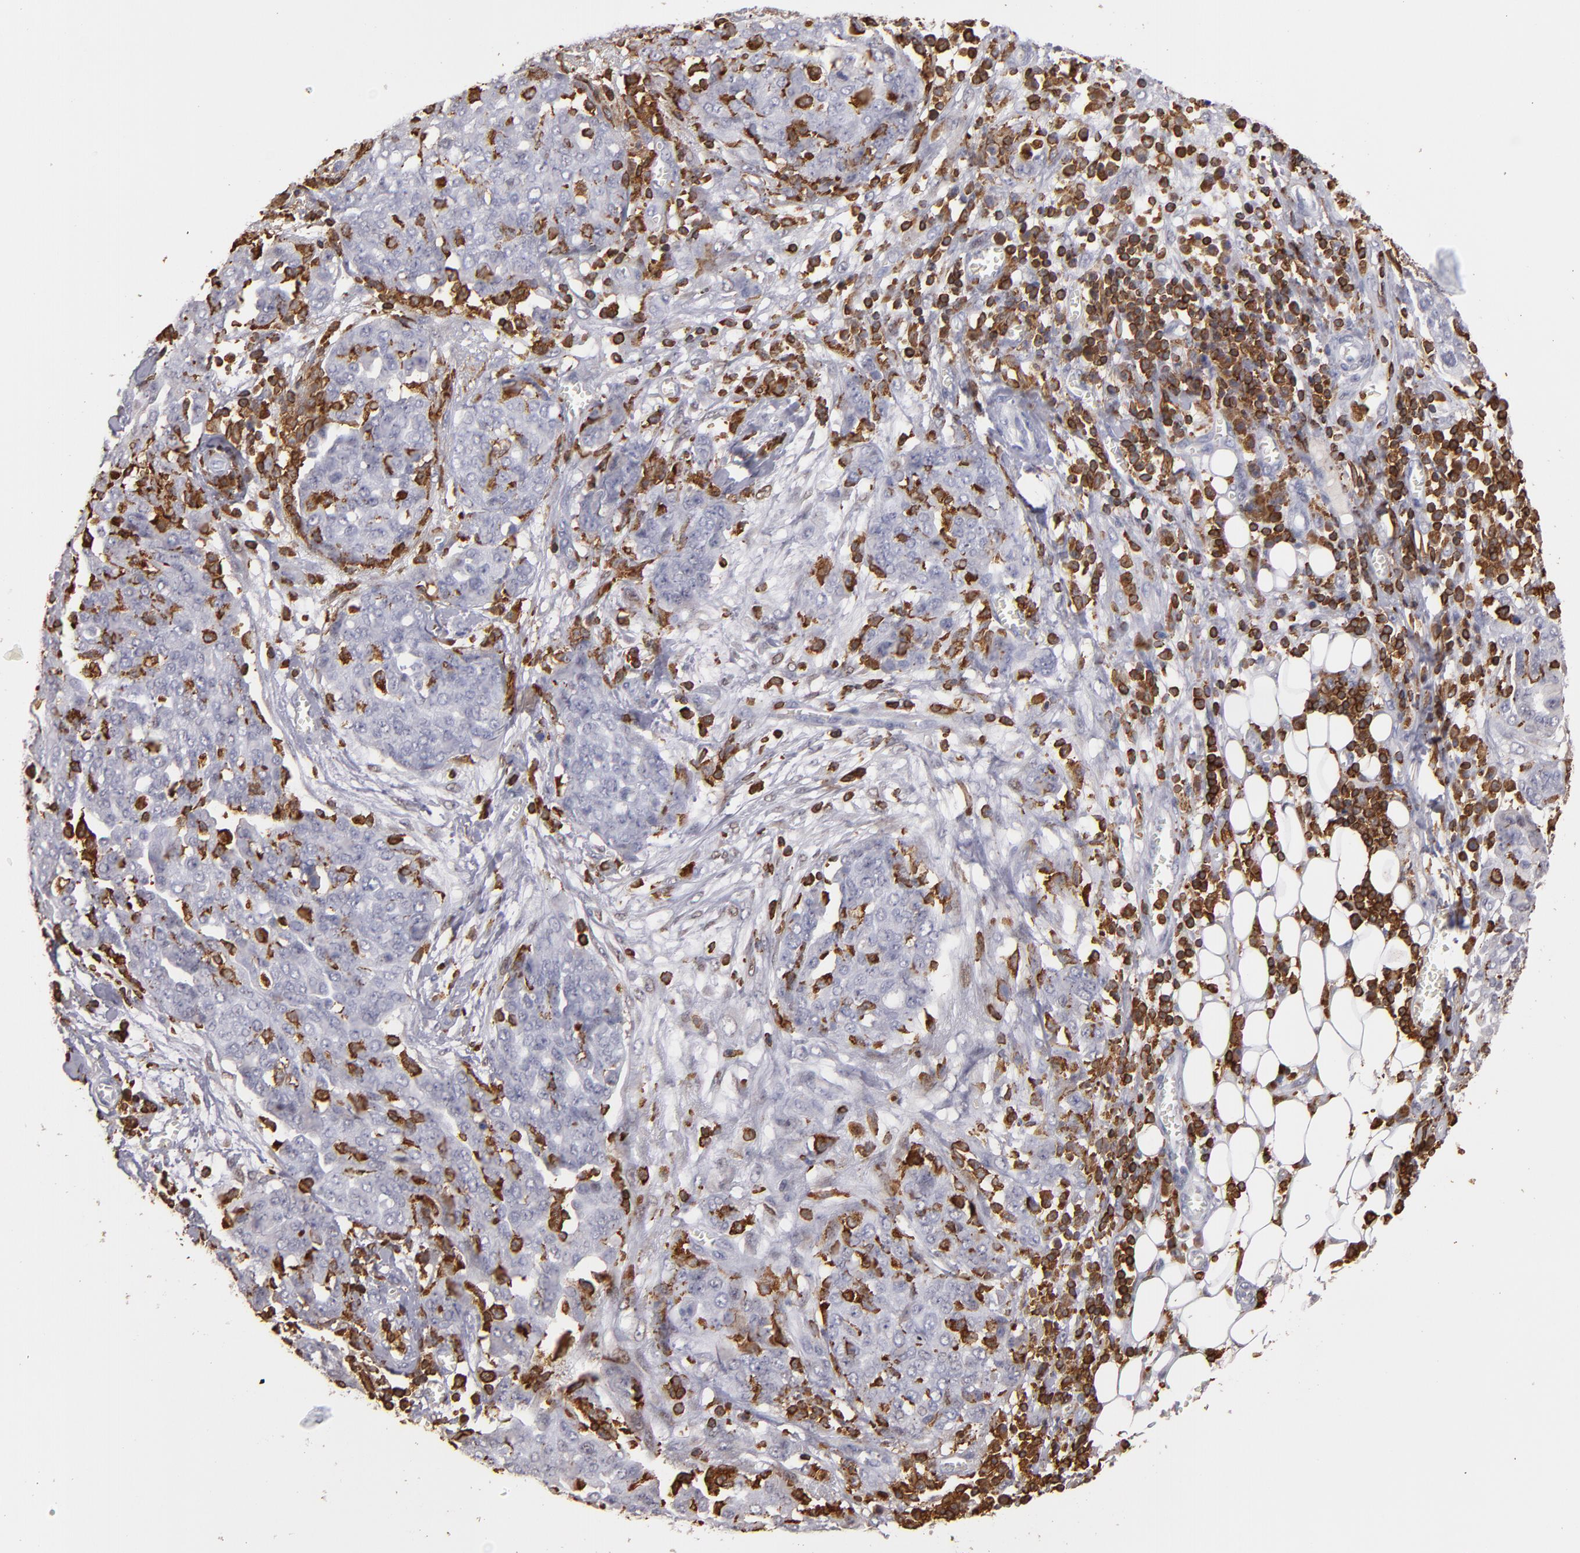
{"staining": {"intensity": "negative", "quantity": "none", "location": "none"}, "tissue": "ovarian cancer", "cell_type": "Tumor cells", "image_type": "cancer", "snomed": [{"axis": "morphology", "description": "Cystadenocarcinoma, serous, NOS"}, {"axis": "topography", "description": "Soft tissue"}, {"axis": "topography", "description": "Ovary"}], "caption": "Human serous cystadenocarcinoma (ovarian) stained for a protein using immunohistochemistry displays no staining in tumor cells.", "gene": "WAS", "patient": {"sex": "female", "age": 57}}